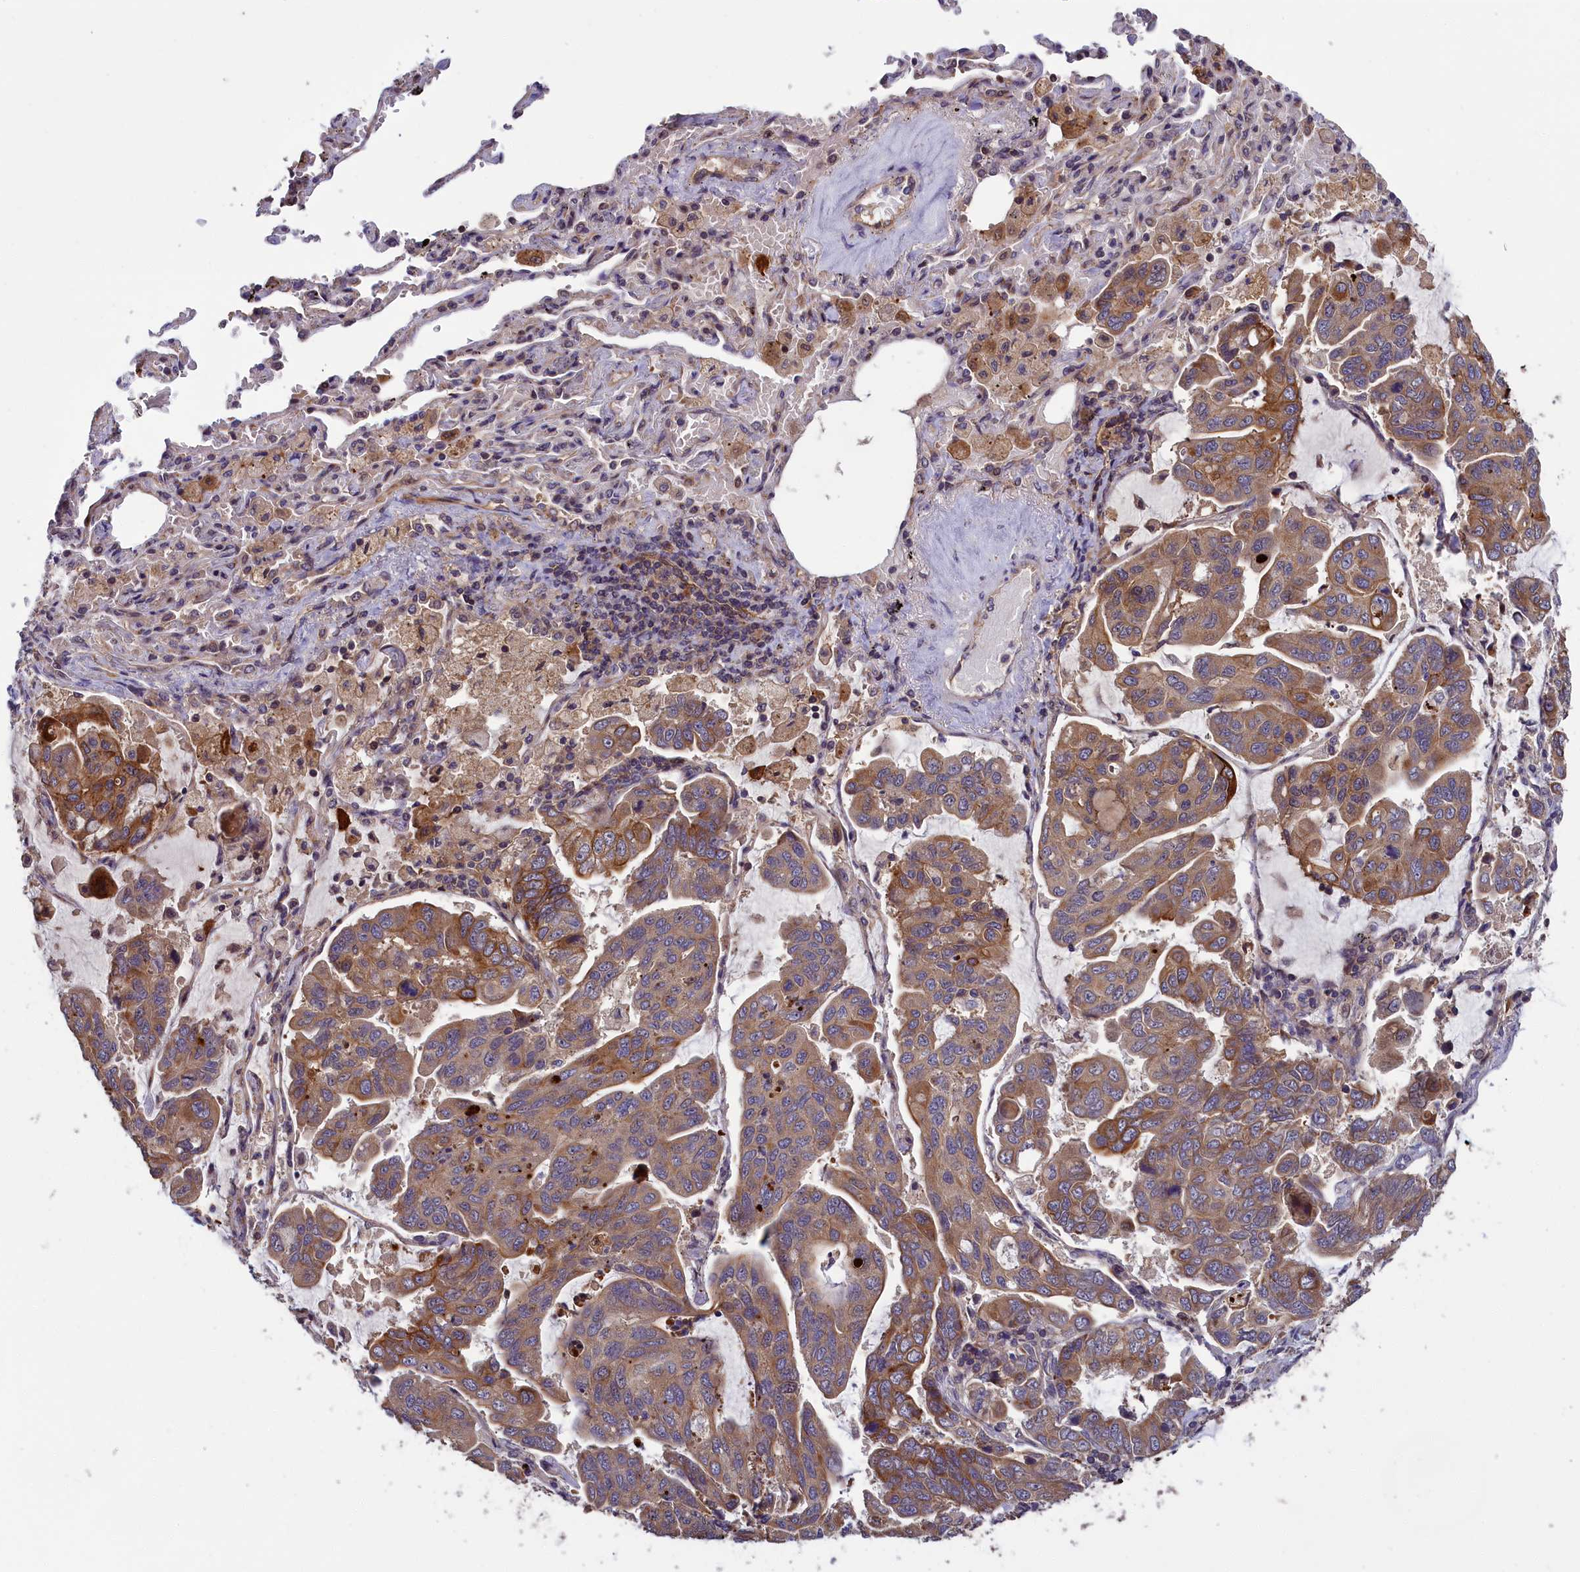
{"staining": {"intensity": "moderate", "quantity": ">75%", "location": "cytoplasmic/membranous"}, "tissue": "lung cancer", "cell_type": "Tumor cells", "image_type": "cancer", "snomed": [{"axis": "morphology", "description": "Adenocarcinoma, NOS"}, {"axis": "topography", "description": "Lung"}], "caption": "Protein expression analysis of lung adenocarcinoma displays moderate cytoplasmic/membranous staining in about >75% of tumor cells.", "gene": "DENND1B", "patient": {"sex": "male", "age": 64}}